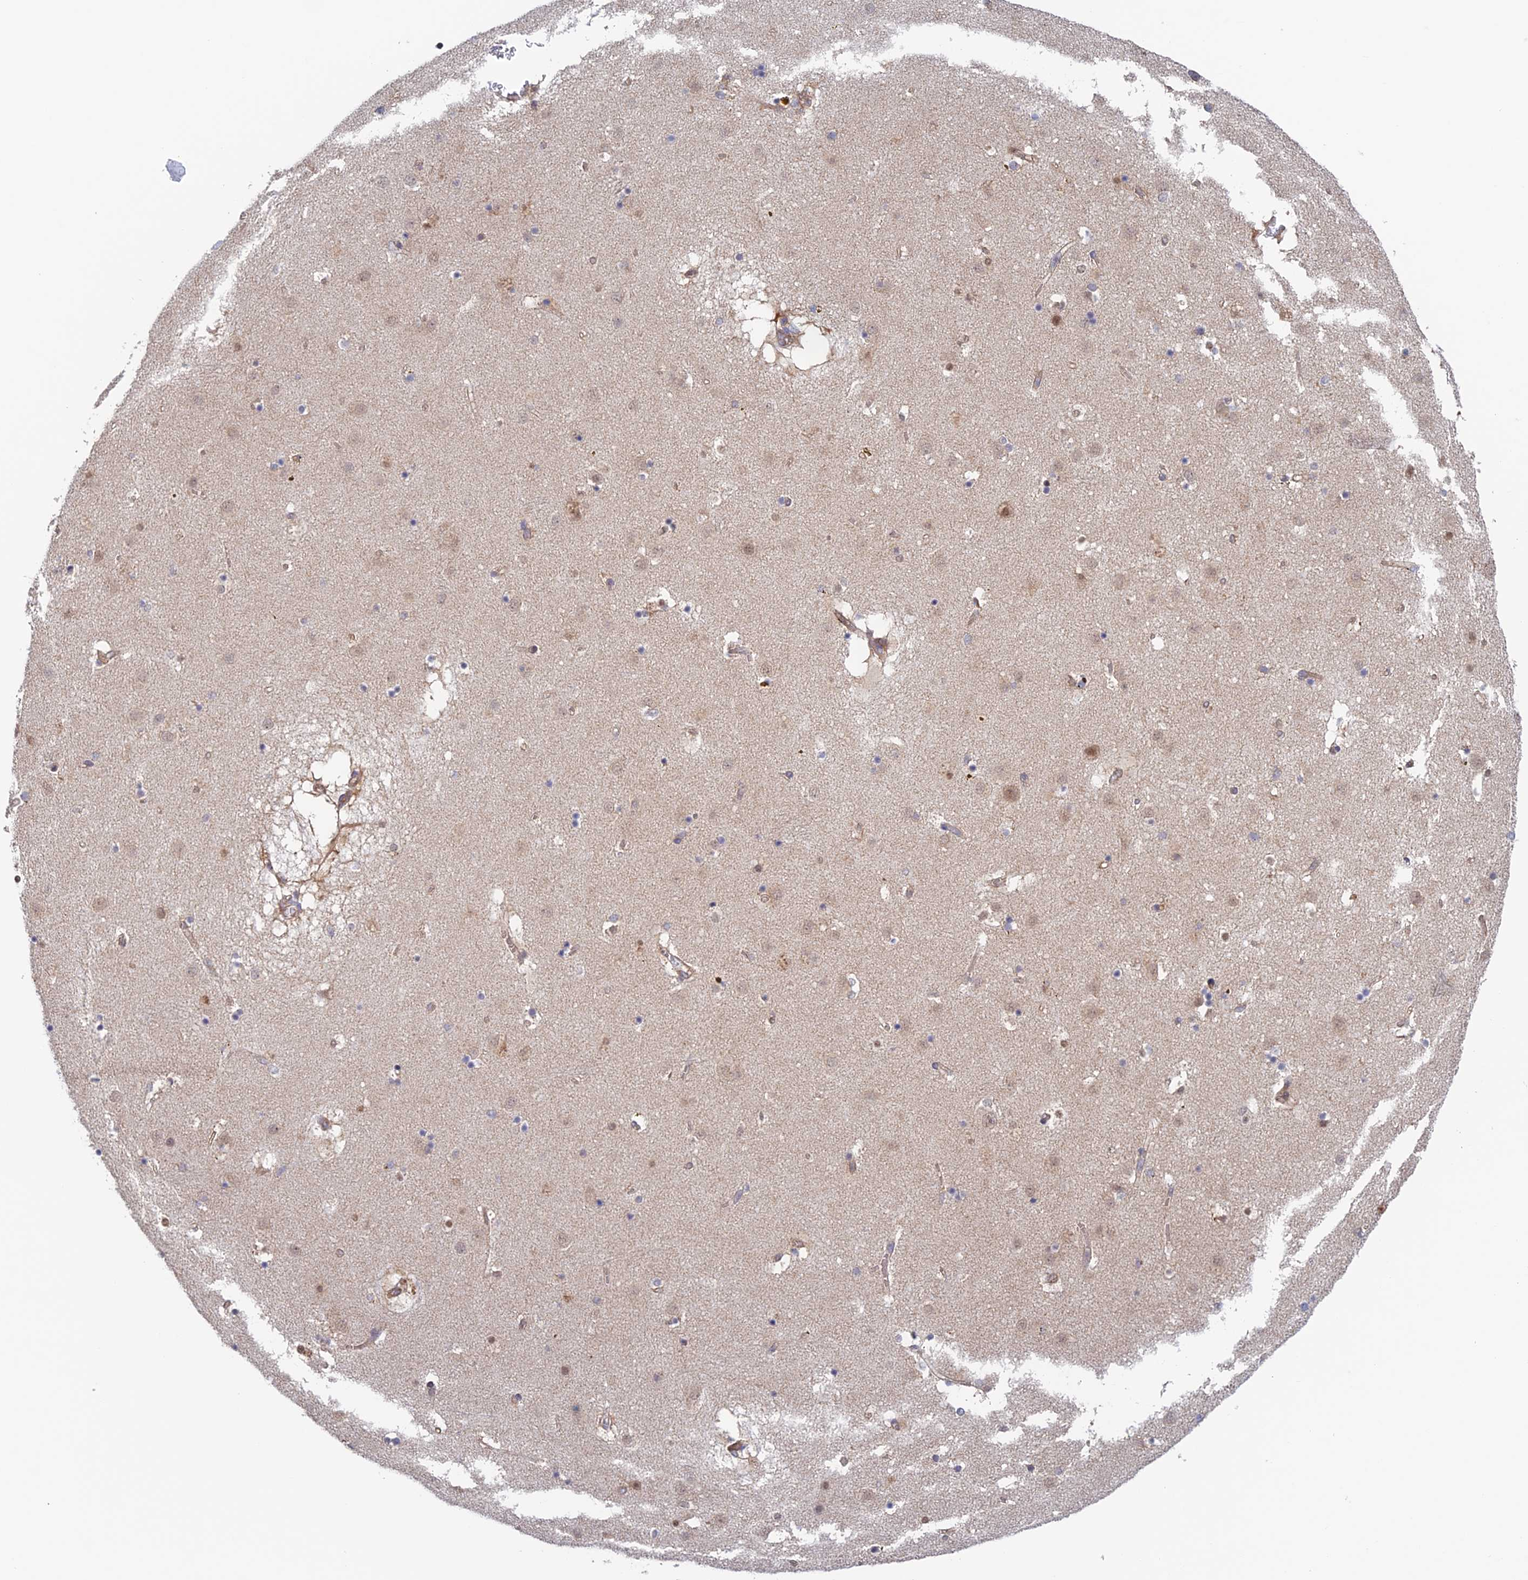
{"staining": {"intensity": "negative", "quantity": "none", "location": "none"}, "tissue": "caudate", "cell_type": "Glial cells", "image_type": "normal", "snomed": [{"axis": "morphology", "description": "Normal tissue, NOS"}, {"axis": "topography", "description": "Lateral ventricle wall"}], "caption": "The micrograph exhibits no significant staining in glial cells of caudate. (Stains: DAB (3,3'-diaminobenzidine) IHC with hematoxylin counter stain, Microscopy: brightfield microscopy at high magnification).", "gene": "NUDT16L1", "patient": {"sex": "male", "age": 70}}